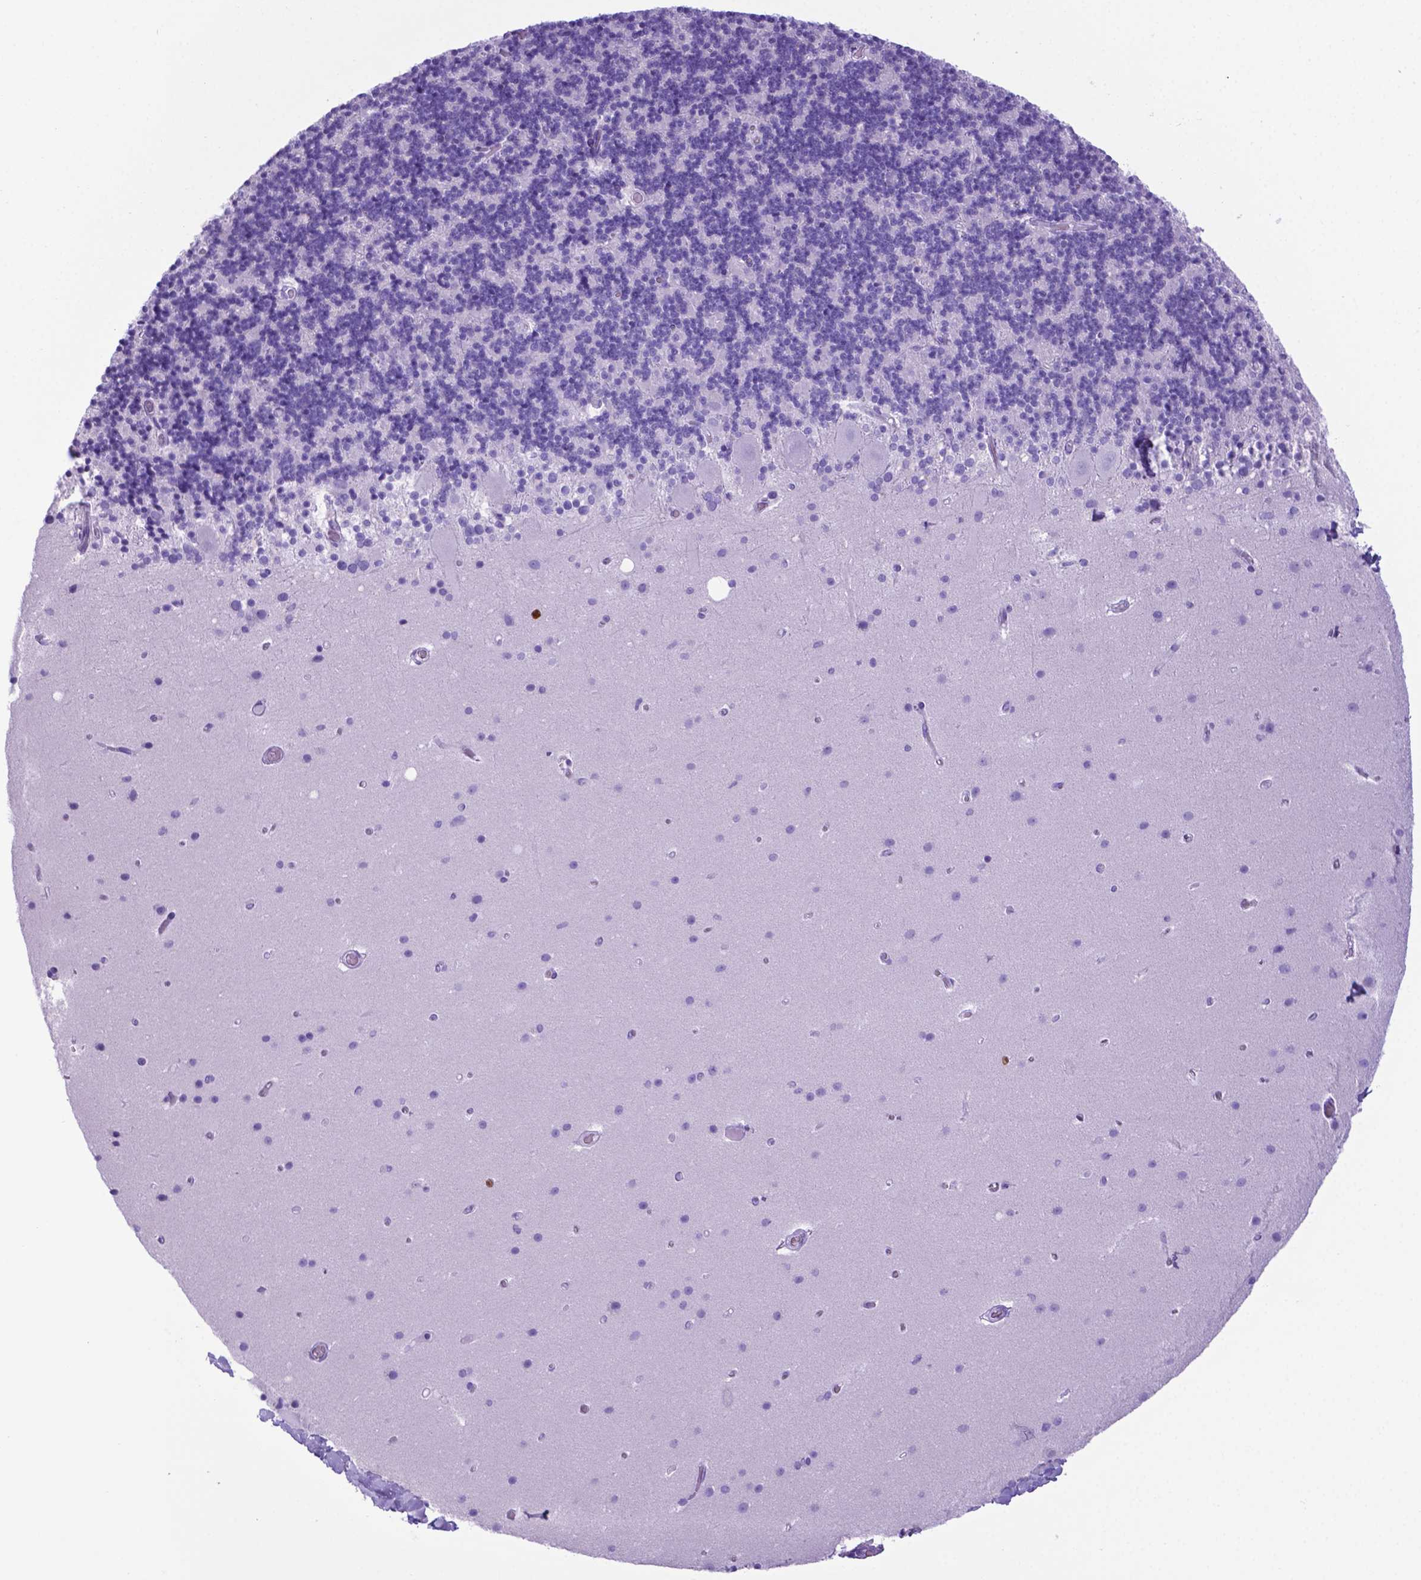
{"staining": {"intensity": "negative", "quantity": "none", "location": "none"}, "tissue": "cerebellum", "cell_type": "Cells in granular layer", "image_type": "normal", "snomed": [{"axis": "morphology", "description": "Normal tissue, NOS"}, {"axis": "topography", "description": "Cerebellum"}], "caption": "An immunohistochemistry (IHC) photomicrograph of normal cerebellum is shown. There is no staining in cells in granular layer of cerebellum. Brightfield microscopy of IHC stained with DAB (3,3'-diaminobenzidine) (brown) and hematoxylin (blue), captured at high magnification.", "gene": "LZTR1", "patient": {"sex": "male", "age": 70}}